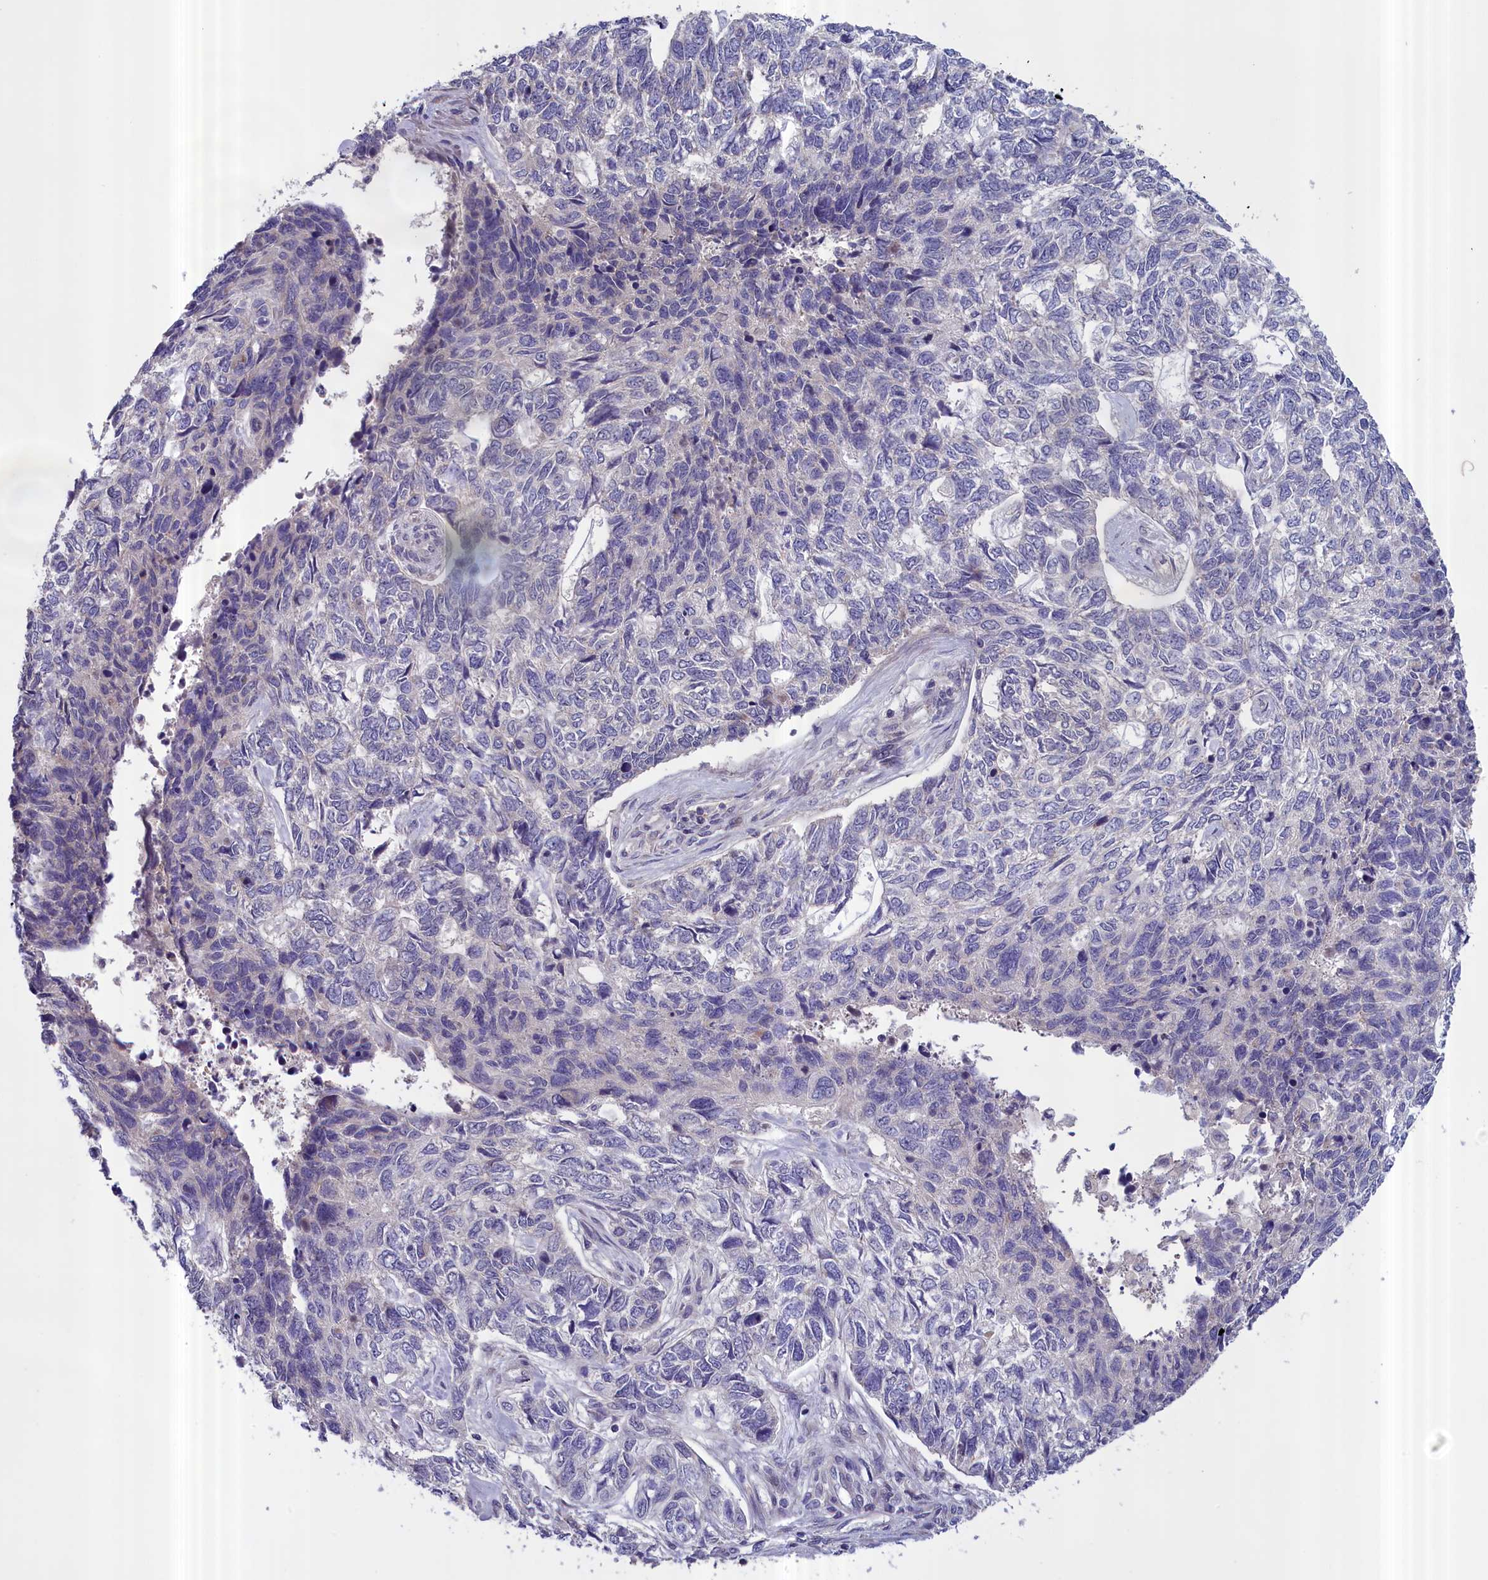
{"staining": {"intensity": "negative", "quantity": "none", "location": "none"}, "tissue": "skin cancer", "cell_type": "Tumor cells", "image_type": "cancer", "snomed": [{"axis": "morphology", "description": "Basal cell carcinoma"}, {"axis": "topography", "description": "Skin"}], "caption": "Immunohistochemistry (IHC) of human skin cancer (basal cell carcinoma) exhibits no positivity in tumor cells.", "gene": "IGFALS", "patient": {"sex": "female", "age": 65}}